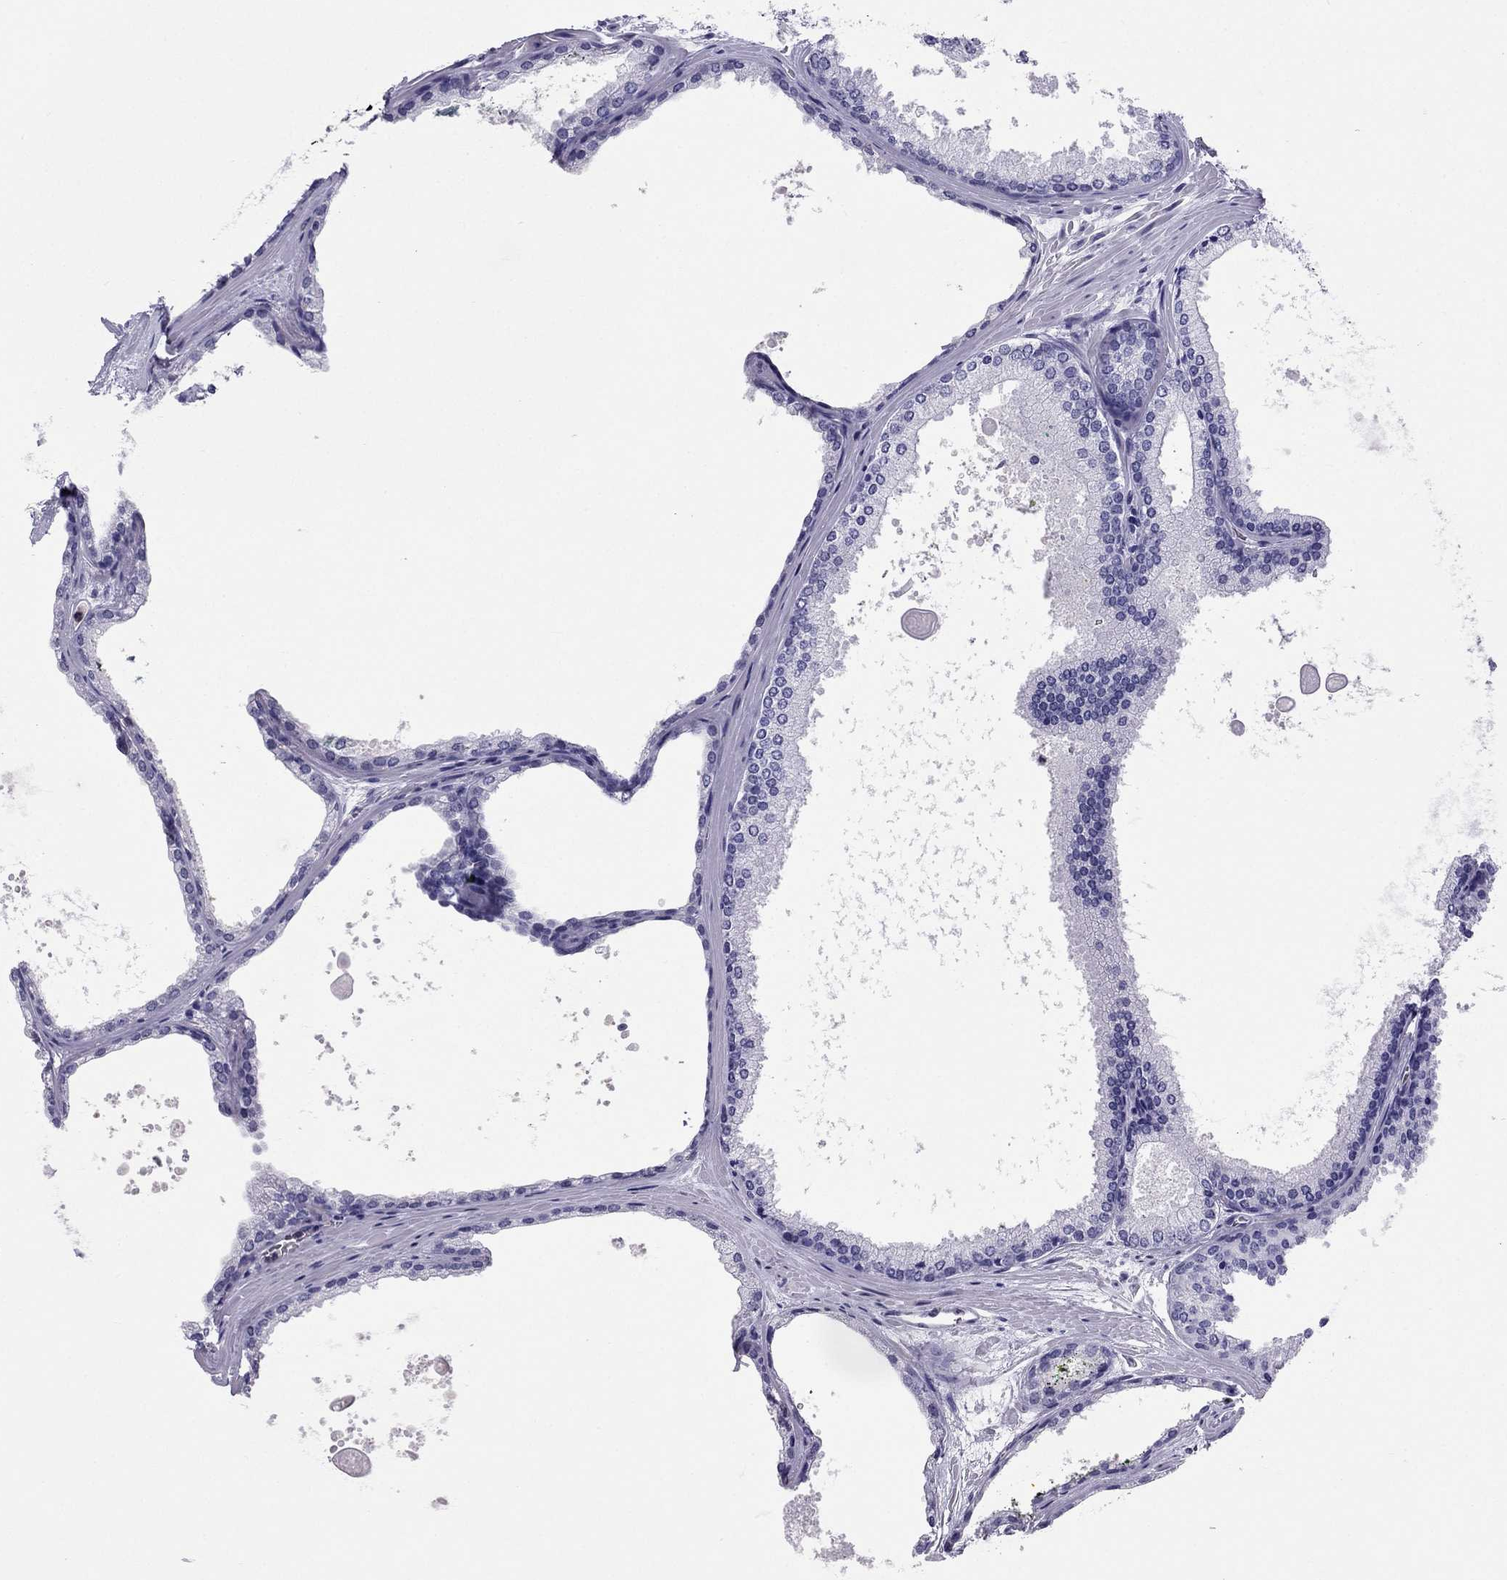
{"staining": {"intensity": "negative", "quantity": "none", "location": "none"}, "tissue": "prostate cancer", "cell_type": "Tumor cells", "image_type": "cancer", "snomed": [{"axis": "morphology", "description": "Adenocarcinoma, Low grade"}, {"axis": "topography", "description": "Prostate"}], "caption": "Prostate low-grade adenocarcinoma stained for a protein using immunohistochemistry (IHC) exhibits no expression tumor cells.", "gene": "CROCC2", "patient": {"sex": "male", "age": 56}}